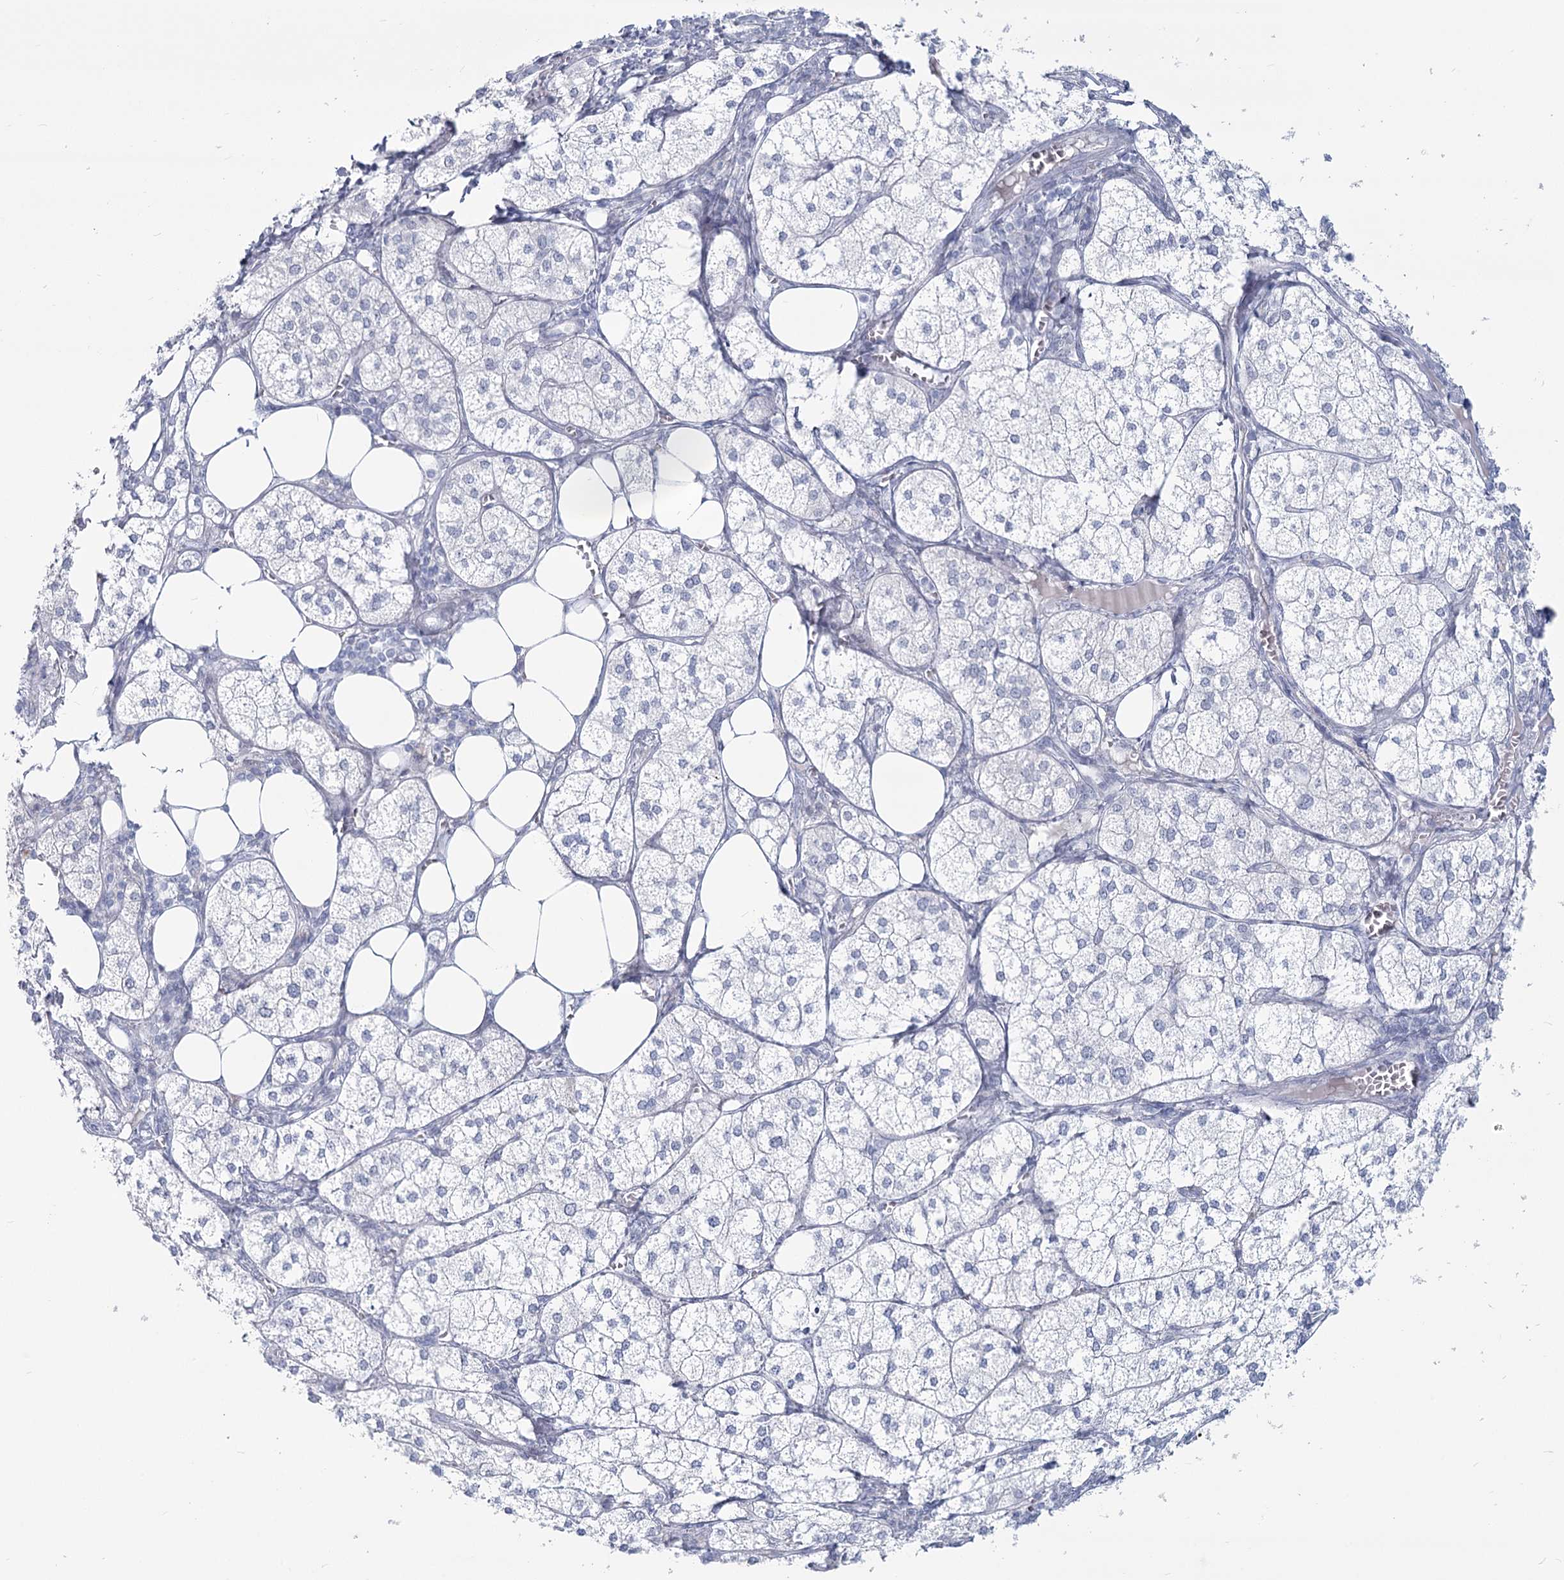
{"staining": {"intensity": "negative", "quantity": "none", "location": "none"}, "tissue": "adrenal gland", "cell_type": "Glandular cells", "image_type": "normal", "snomed": [{"axis": "morphology", "description": "Normal tissue, NOS"}, {"axis": "topography", "description": "Adrenal gland"}], "caption": "An image of adrenal gland stained for a protein exhibits no brown staining in glandular cells. (Stains: DAB (3,3'-diaminobenzidine) IHC with hematoxylin counter stain, Microscopy: brightfield microscopy at high magnification).", "gene": "SLC6A19", "patient": {"sex": "female", "age": 61}}